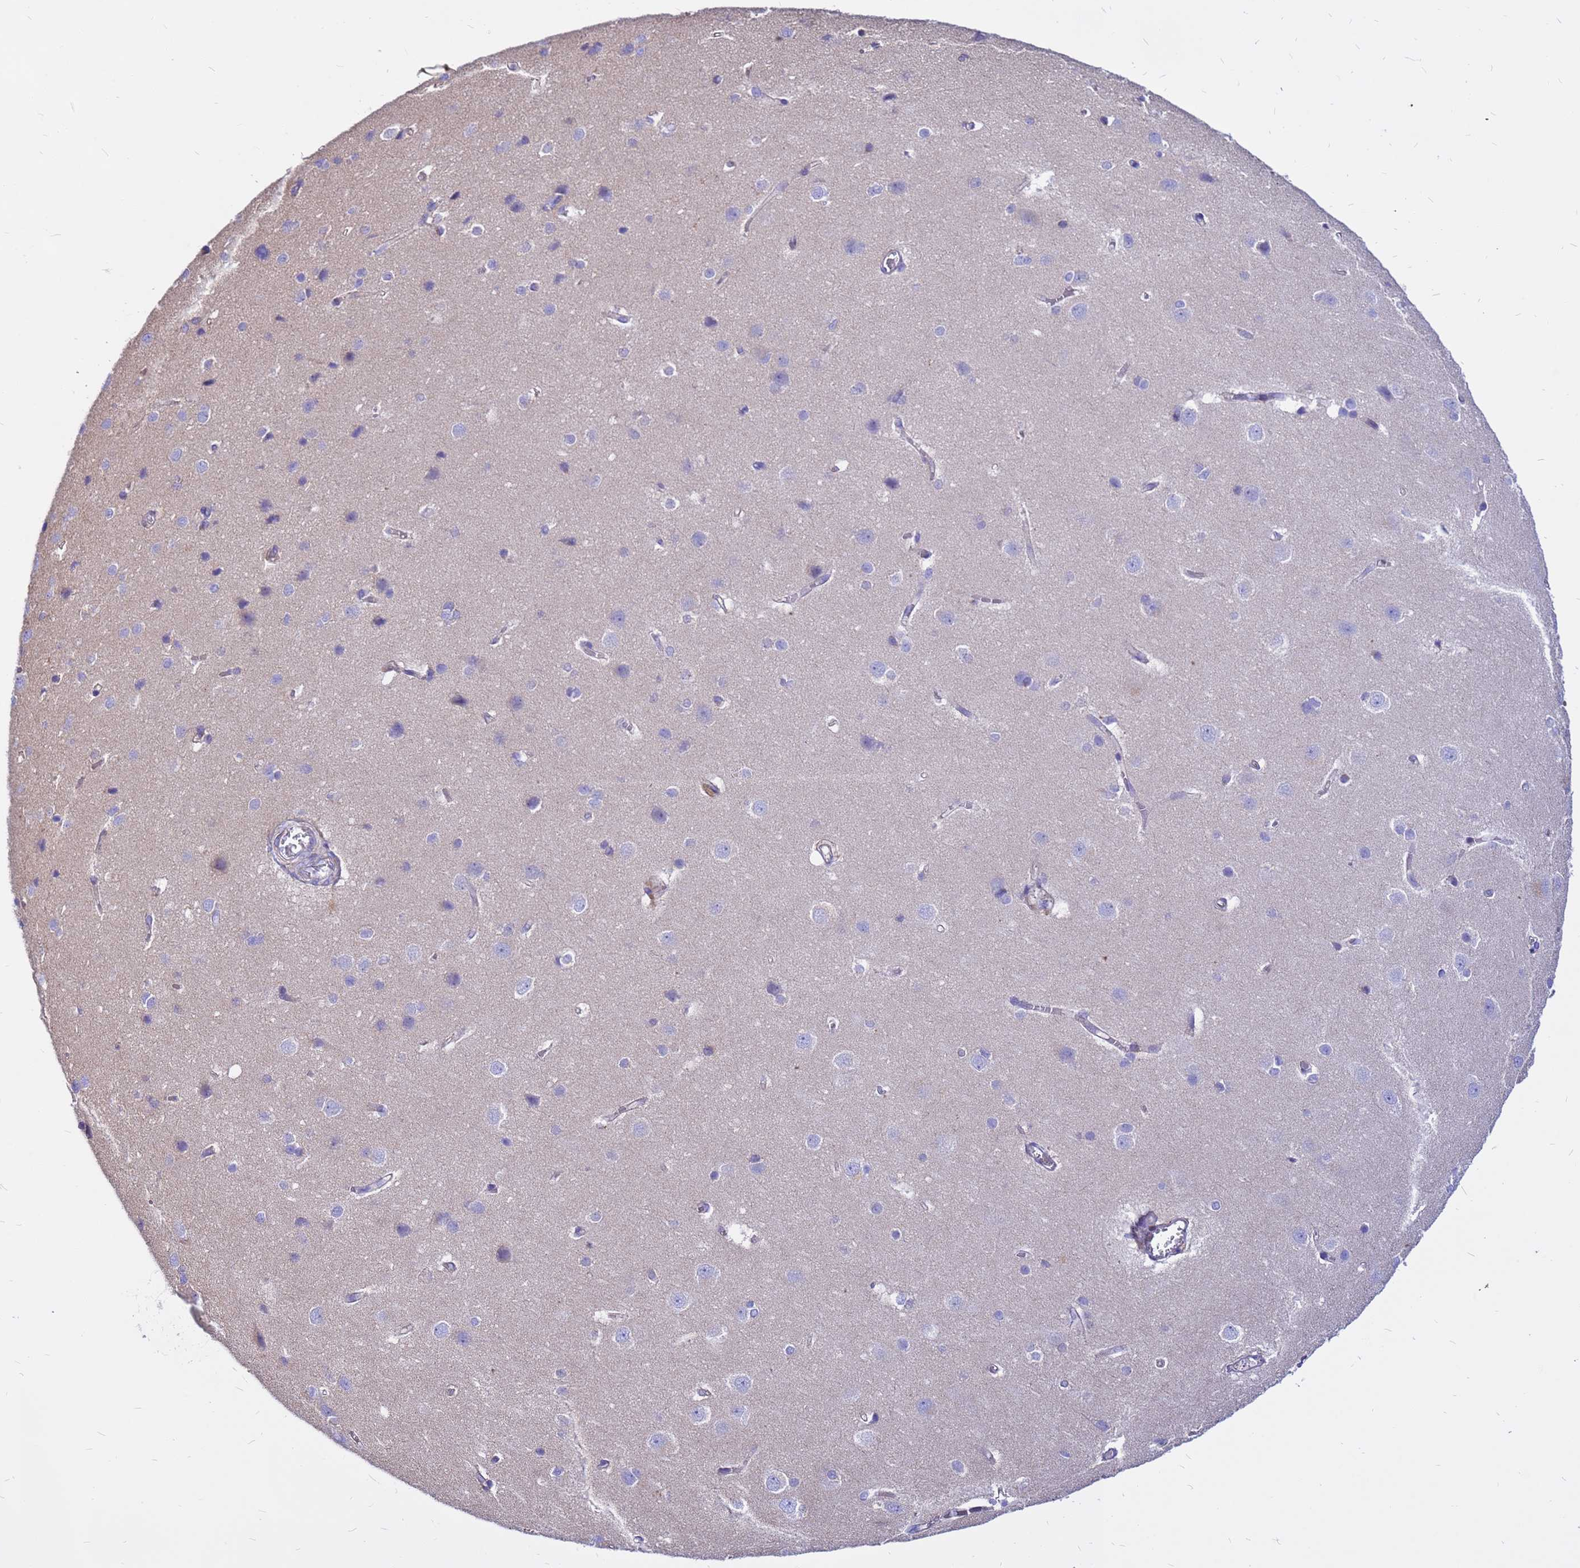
{"staining": {"intensity": "weak", "quantity": "<25%", "location": "cytoplasmic/membranous"}, "tissue": "cerebral cortex", "cell_type": "Endothelial cells", "image_type": "normal", "snomed": [{"axis": "morphology", "description": "Normal tissue, NOS"}, {"axis": "topography", "description": "Cerebral cortex"}], "caption": "IHC image of normal human cerebral cortex stained for a protein (brown), which demonstrates no positivity in endothelial cells. (Immunohistochemistry, brightfield microscopy, high magnification).", "gene": "CRHBP", "patient": {"sex": "male", "age": 37}}